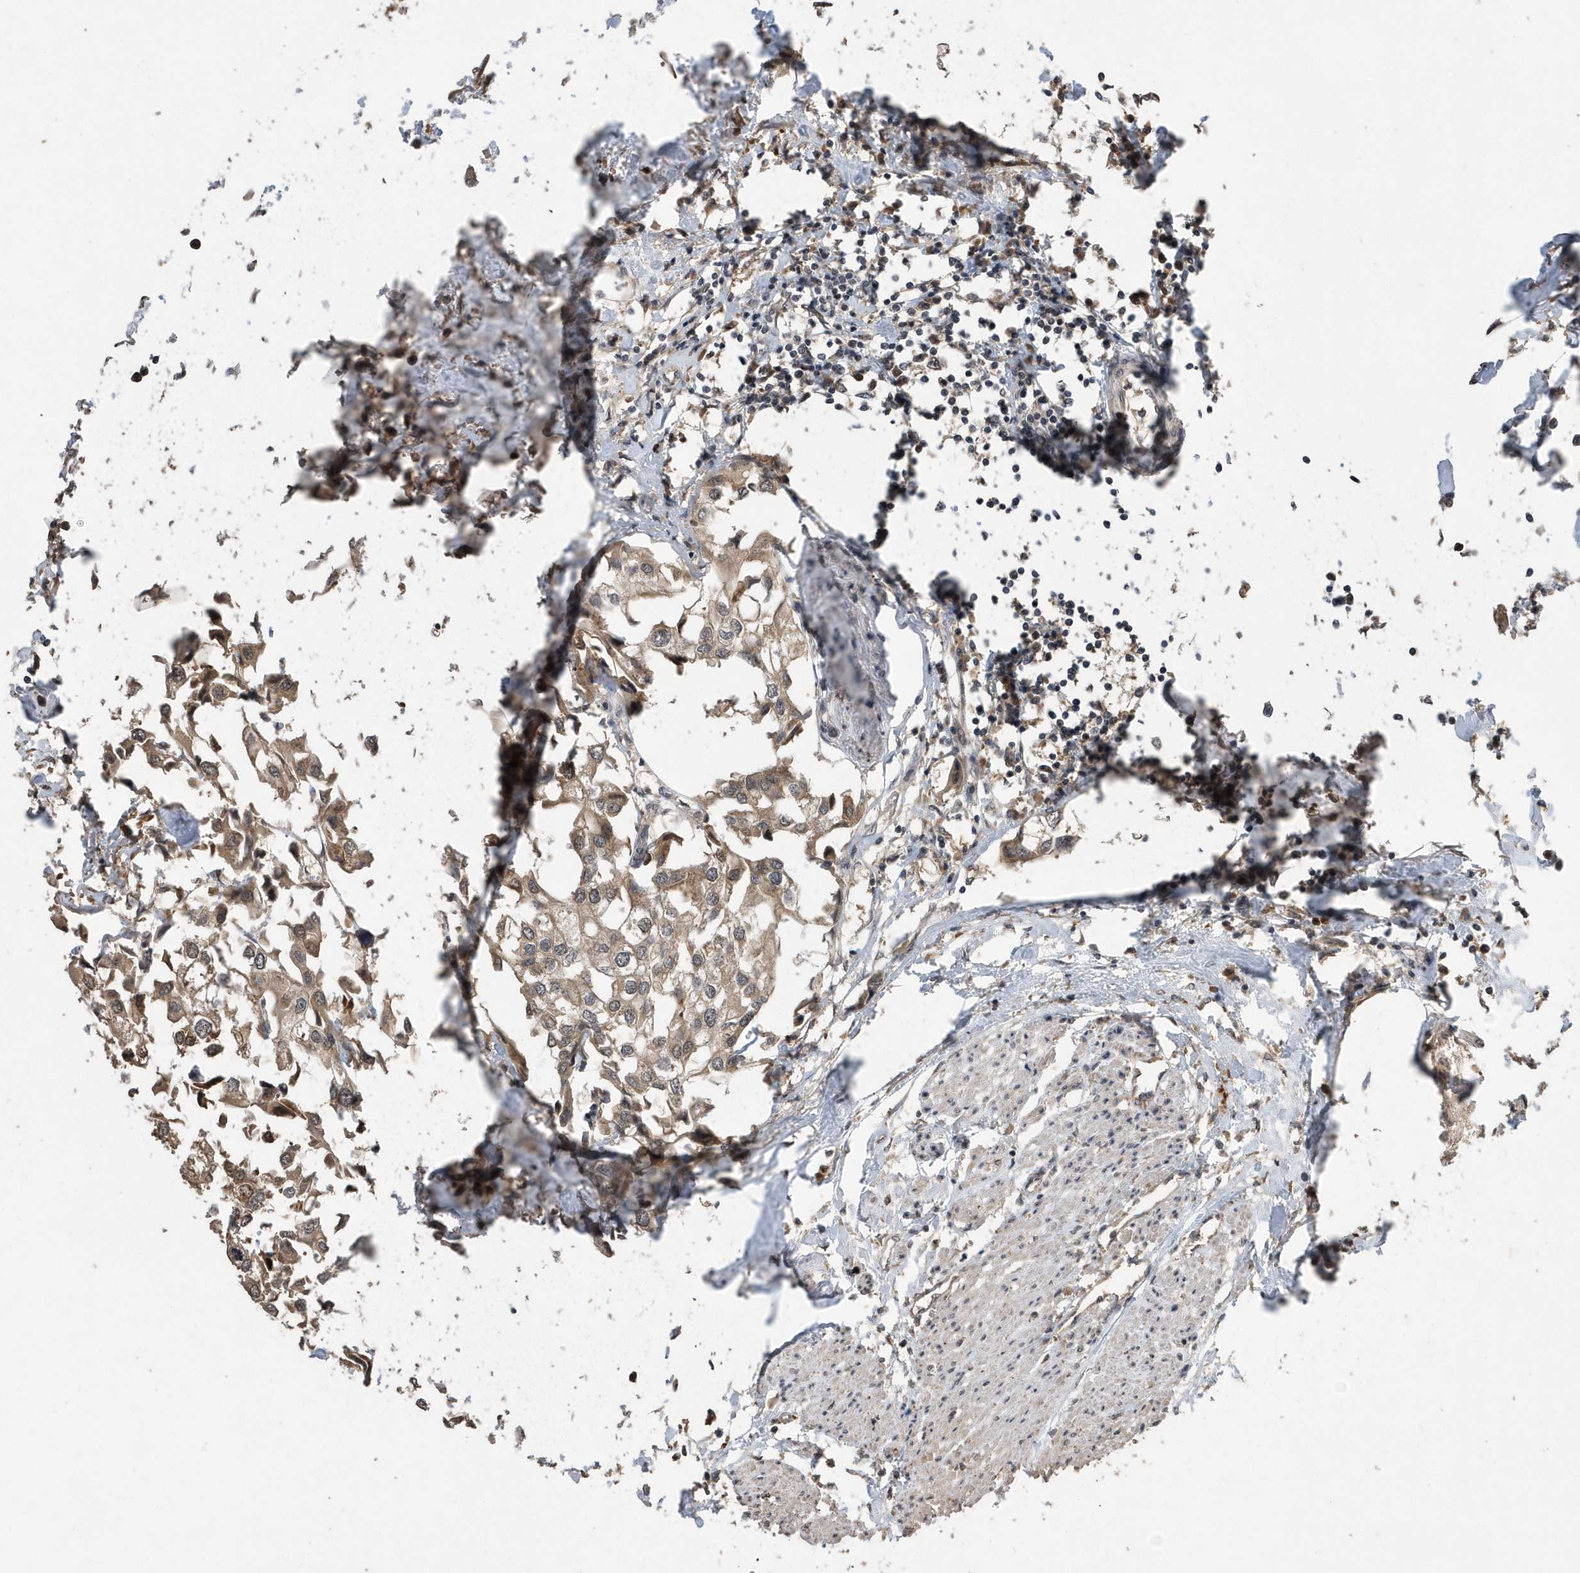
{"staining": {"intensity": "weak", "quantity": "25%-75%", "location": "cytoplasmic/membranous"}, "tissue": "urothelial cancer", "cell_type": "Tumor cells", "image_type": "cancer", "snomed": [{"axis": "morphology", "description": "Urothelial carcinoma, High grade"}, {"axis": "topography", "description": "Urinary bladder"}], "caption": "A brown stain highlights weak cytoplasmic/membranous positivity of a protein in human high-grade urothelial carcinoma tumor cells.", "gene": "WASHC5", "patient": {"sex": "male", "age": 64}}